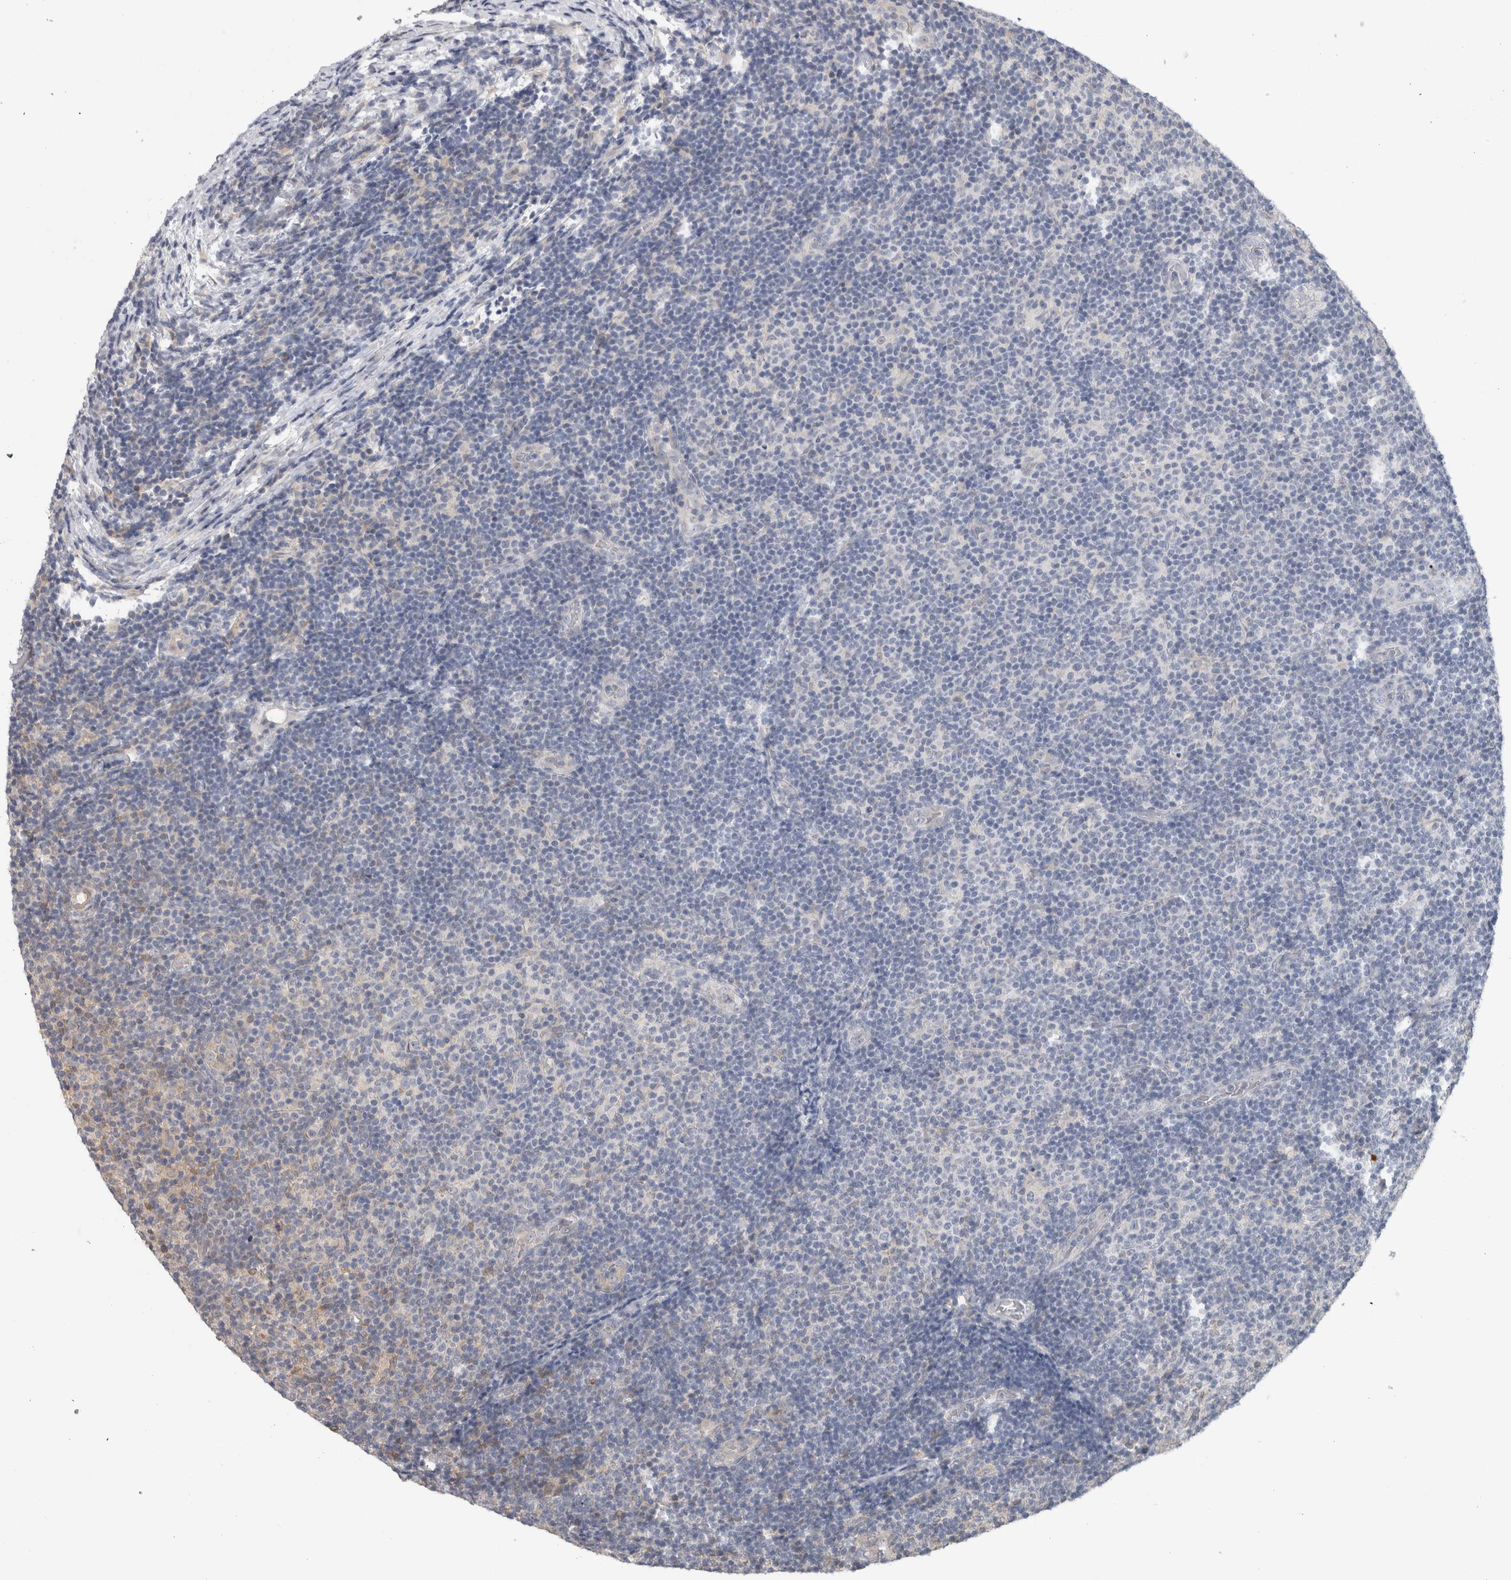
{"staining": {"intensity": "negative", "quantity": "none", "location": "none"}, "tissue": "lymphoma", "cell_type": "Tumor cells", "image_type": "cancer", "snomed": [{"axis": "morphology", "description": "Malignant lymphoma, non-Hodgkin's type, Low grade"}, {"axis": "topography", "description": "Lymph node"}], "caption": "Low-grade malignant lymphoma, non-Hodgkin's type was stained to show a protein in brown. There is no significant expression in tumor cells.", "gene": "USH1G", "patient": {"sex": "male", "age": 83}}